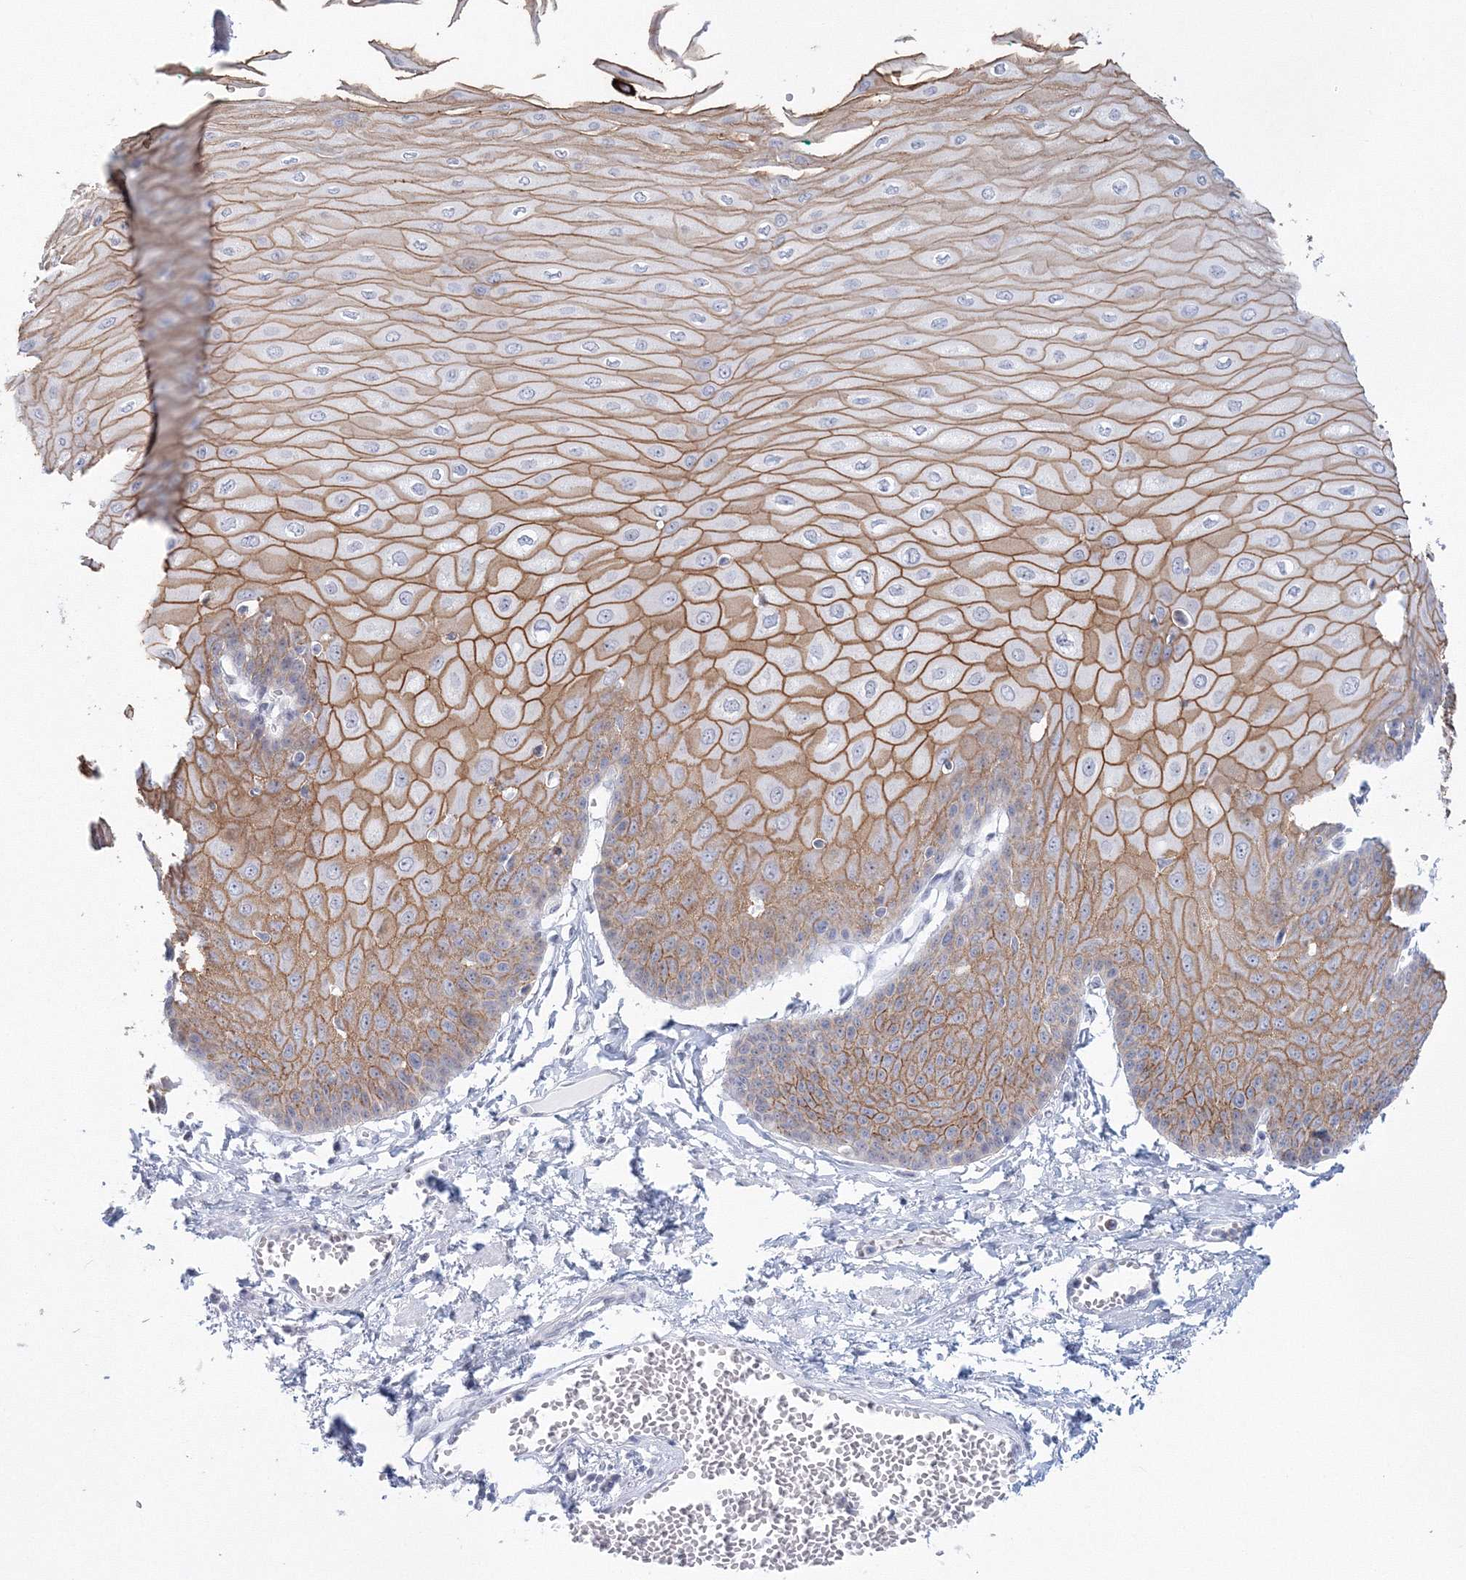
{"staining": {"intensity": "moderate", "quantity": ">75%", "location": "cytoplasmic/membranous"}, "tissue": "esophagus", "cell_type": "Squamous epithelial cells", "image_type": "normal", "snomed": [{"axis": "morphology", "description": "Normal tissue, NOS"}, {"axis": "topography", "description": "Esophagus"}], "caption": "Unremarkable esophagus exhibits moderate cytoplasmic/membranous positivity in about >75% of squamous epithelial cells, visualized by immunohistochemistry.", "gene": "VSIG1", "patient": {"sex": "male", "age": 60}}